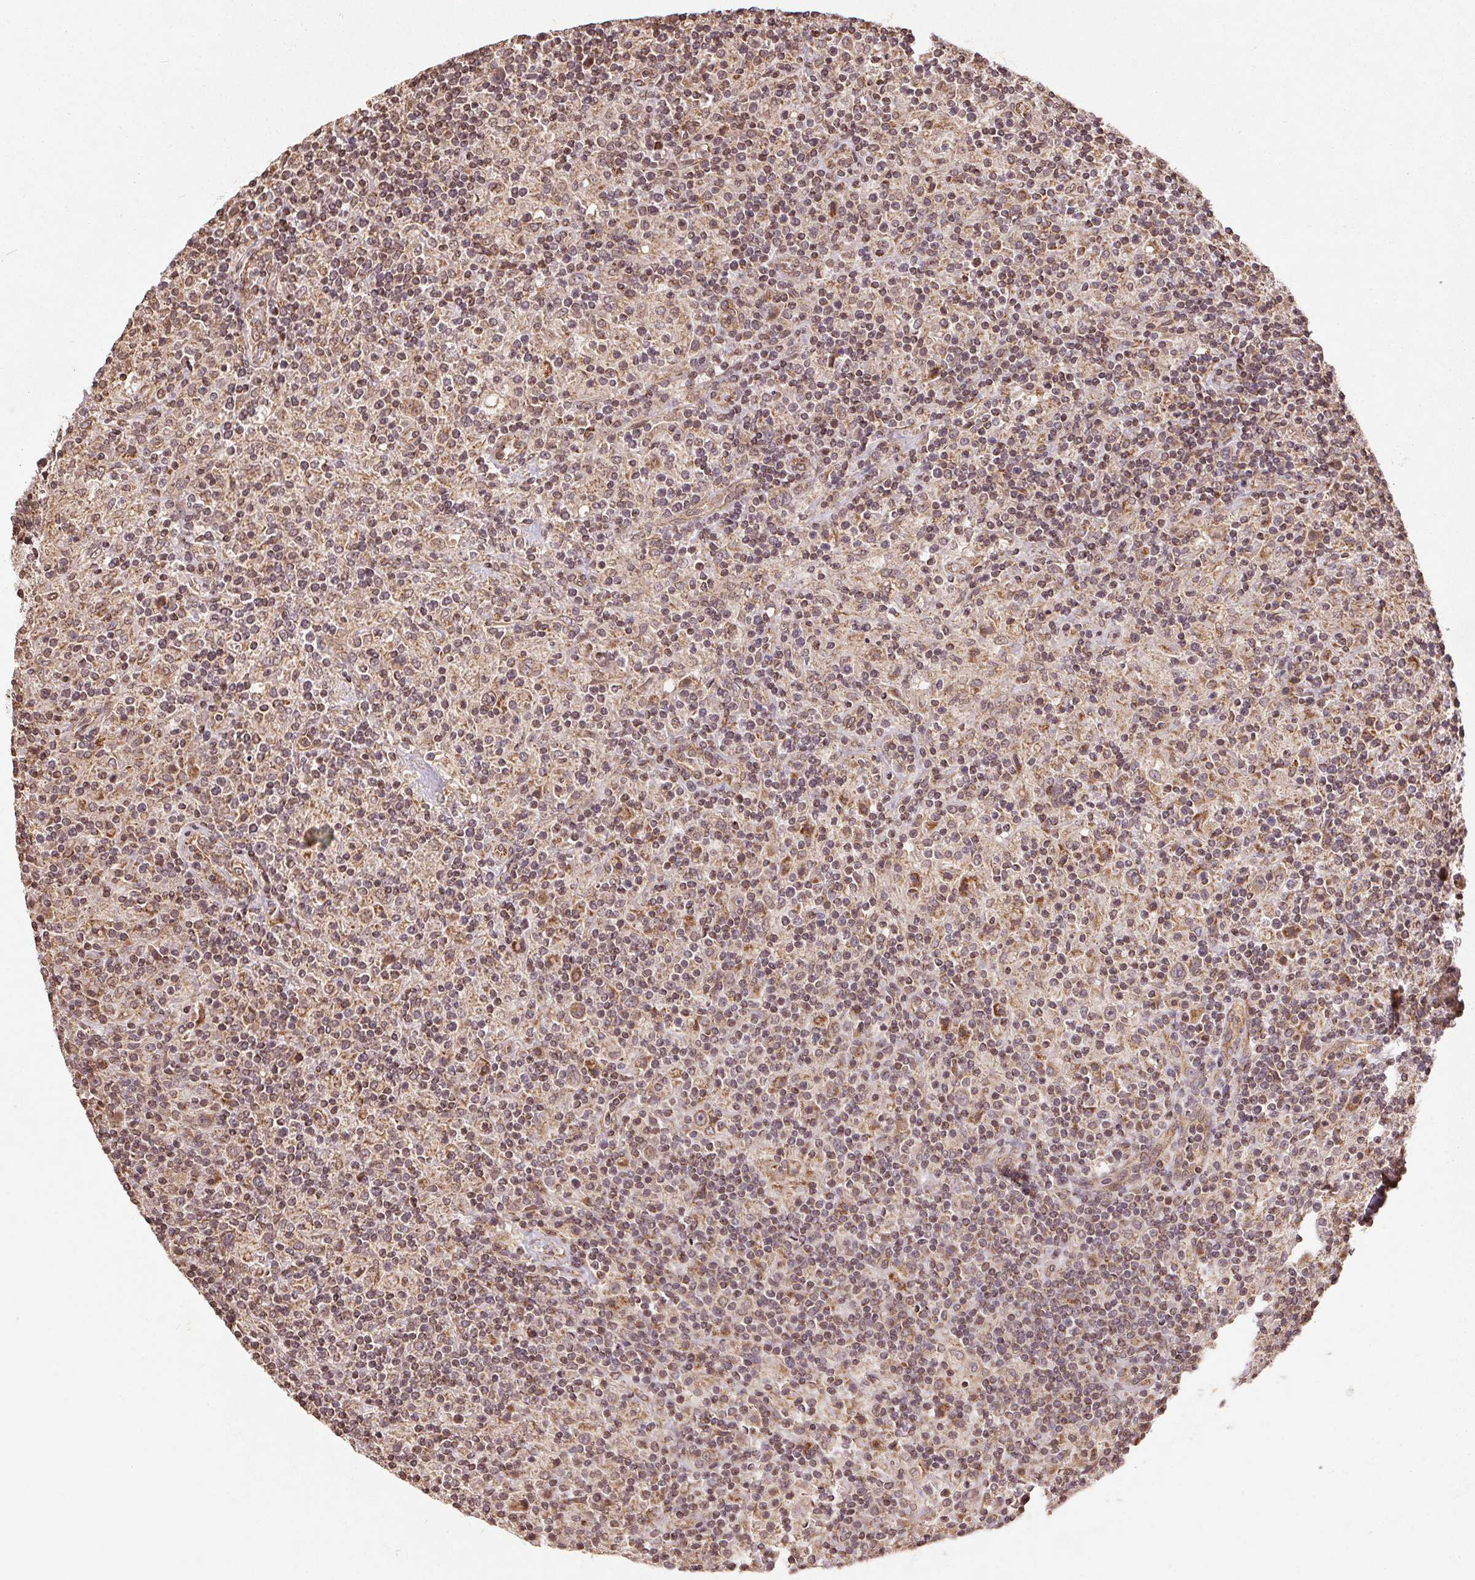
{"staining": {"intensity": "weak", "quantity": ">75%", "location": "cytoplasmic/membranous"}, "tissue": "lymphoma", "cell_type": "Tumor cells", "image_type": "cancer", "snomed": [{"axis": "morphology", "description": "Hodgkin's disease, NOS"}, {"axis": "topography", "description": "Lymph node"}], "caption": "Immunohistochemistry image of human Hodgkin's disease stained for a protein (brown), which exhibits low levels of weak cytoplasmic/membranous positivity in approximately >75% of tumor cells.", "gene": "SPRED2", "patient": {"sex": "male", "age": 70}}